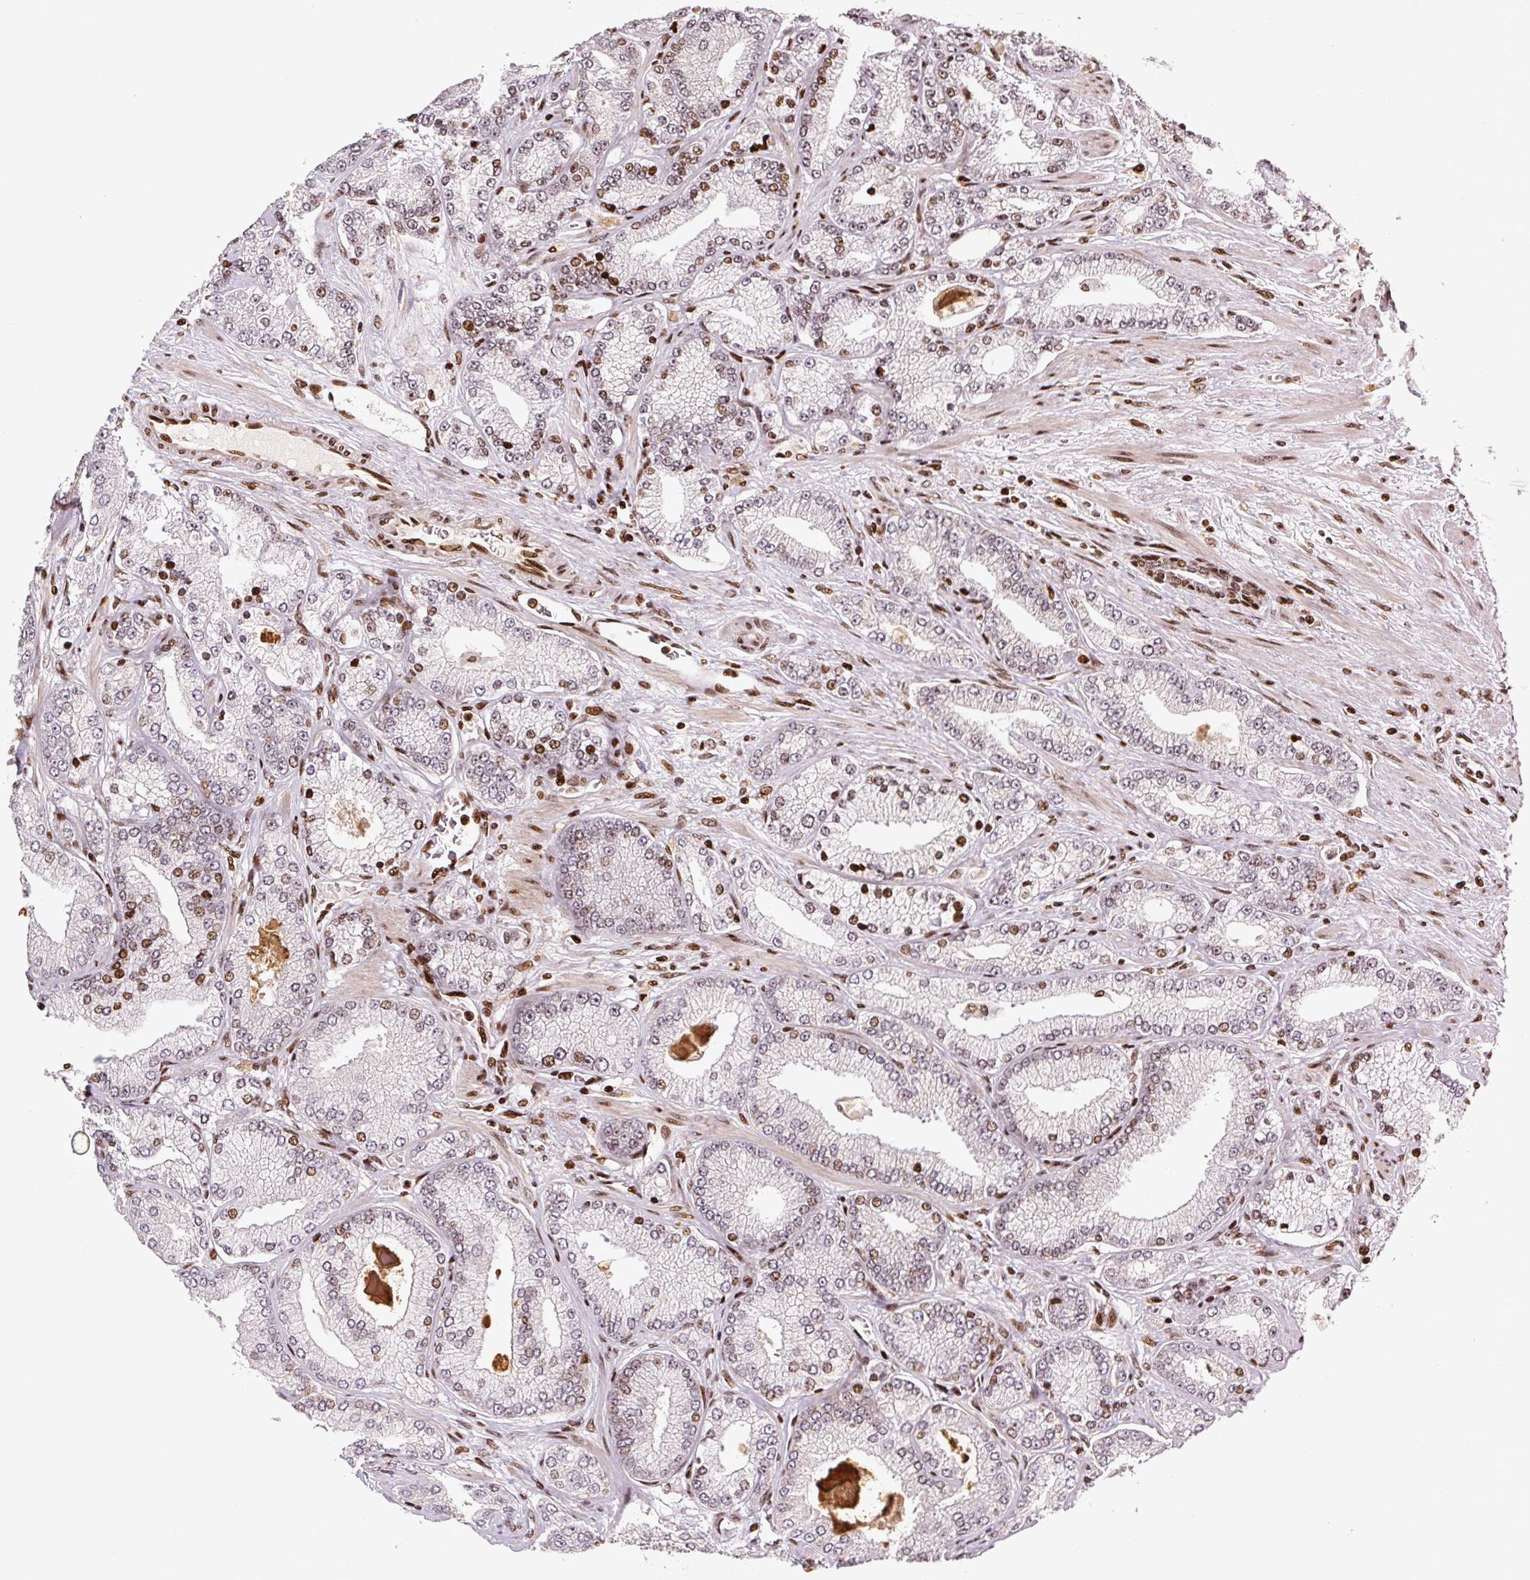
{"staining": {"intensity": "moderate", "quantity": "<25%", "location": "nuclear"}, "tissue": "prostate cancer", "cell_type": "Tumor cells", "image_type": "cancer", "snomed": [{"axis": "morphology", "description": "Adenocarcinoma, High grade"}, {"axis": "topography", "description": "Prostate"}], "caption": "A high-resolution image shows immunohistochemistry (IHC) staining of prostate cancer, which displays moderate nuclear expression in approximately <25% of tumor cells.", "gene": "PYDC2", "patient": {"sex": "male", "age": 68}}